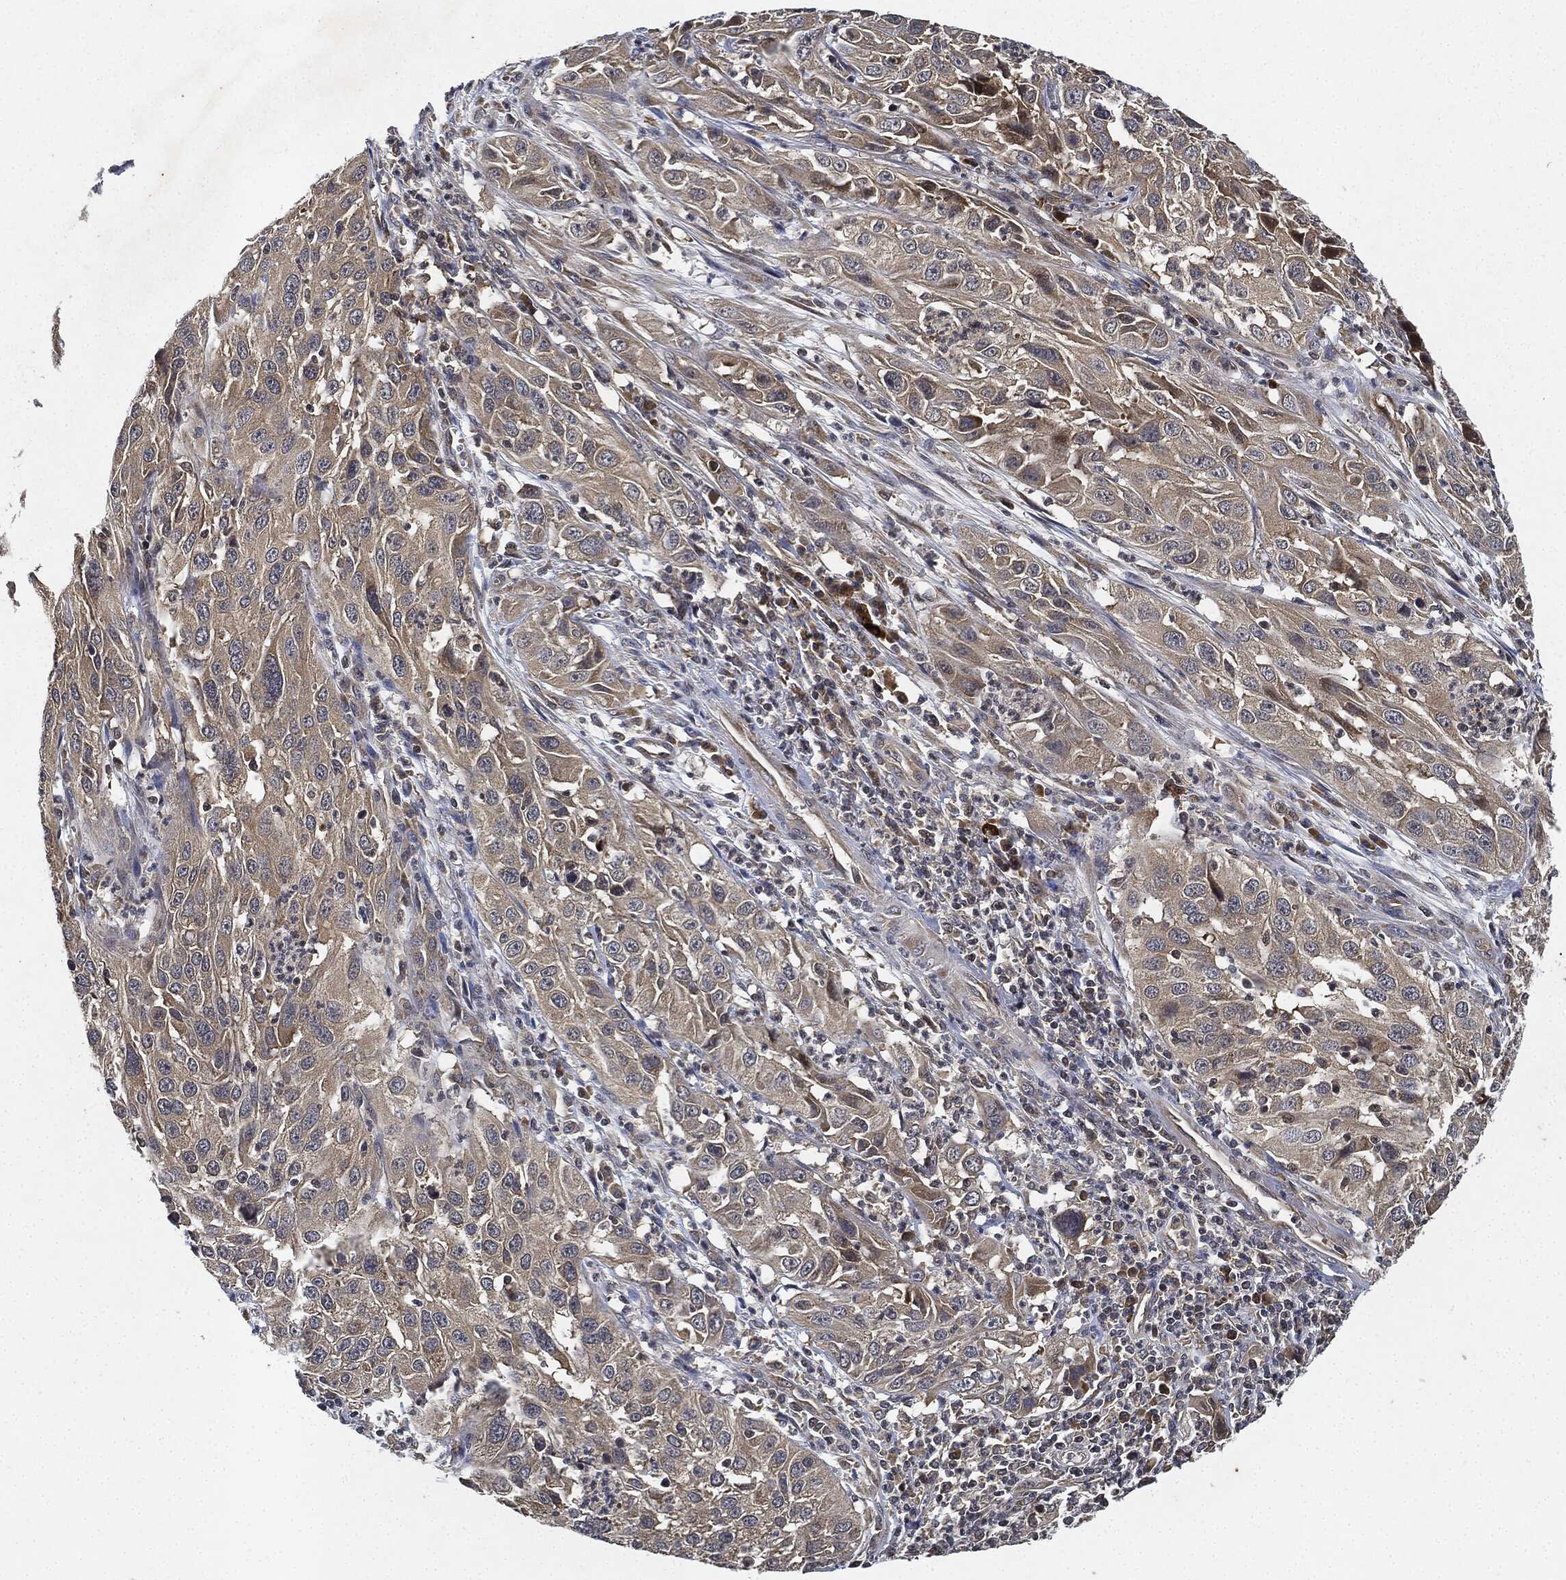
{"staining": {"intensity": "weak", "quantity": "25%-75%", "location": "cytoplasmic/membranous"}, "tissue": "cervical cancer", "cell_type": "Tumor cells", "image_type": "cancer", "snomed": [{"axis": "morphology", "description": "Squamous cell carcinoma, NOS"}, {"axis": "topography", "description": "Cervix"}], "caption": "Immunohistochemistry of human cervical cancer demonstrates low levels of weak cytoplasmic/membranous staining in approximately 25%-75% of tumor cells.", "gene": "MLST8", "patient": {"sex": "female", "age": 32}}